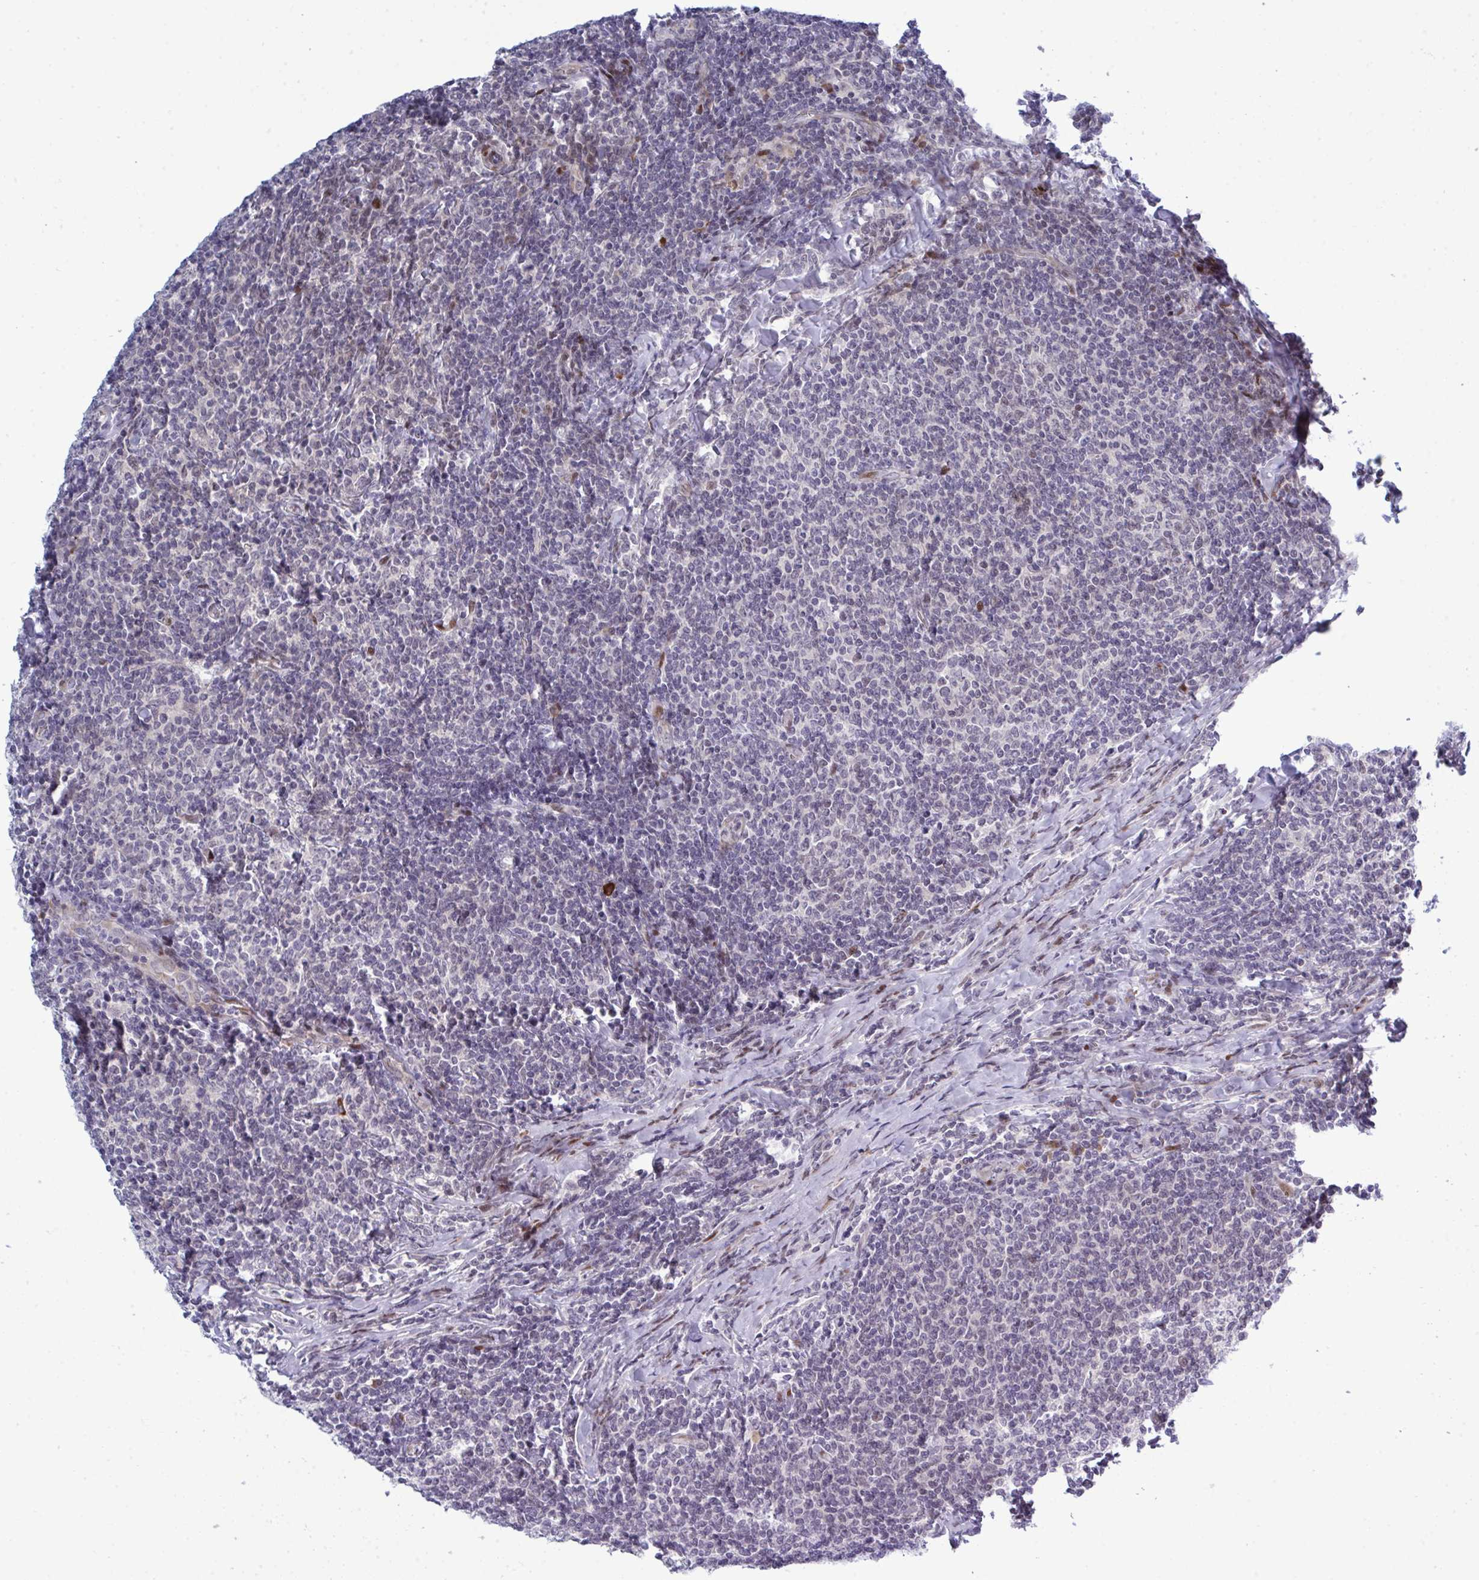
{"staining": {"intensity": "negative", "quantity": "none", "location": "none"}, "tissue": "lymphoma", "cell_type": "Tumor cells", "image_type": "cancer", "snomed": [{"axis": "morphology", "description": "Malignant lymphoma, non-Hodgkin's type, Low grade"}, {"axis": "topography", "description": "Lymph node"}], "caption": "Tumor cells show no significant staining in low-grade malignant lymphoma, non-Hodgkin's type. (IHC, brightfield microscopy, high magnification).", "gene": "TAB1", "patient": {"sex": "male", "age": 52}}